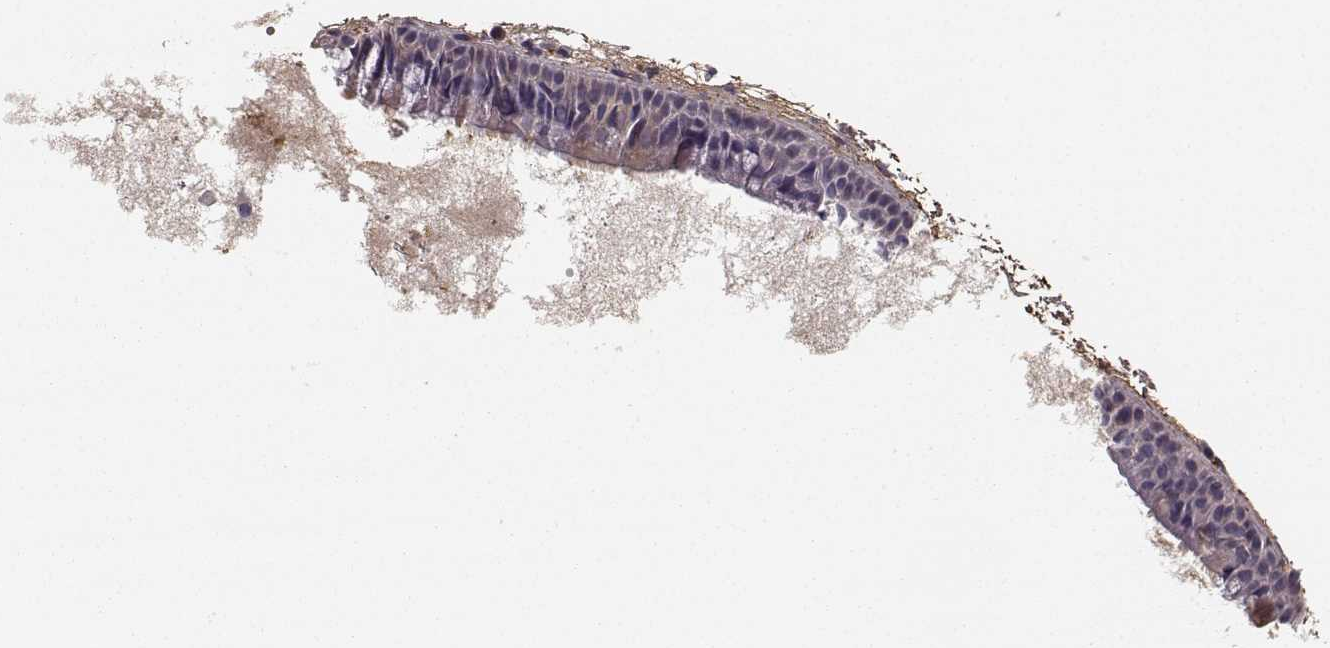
{"staining": {"intensity": "moderate", "quantity": "25%-75%", "location": "cytoplasmic/membranous"}, "tissue": "nasopharynx", "cell_type": "Respiratory epithelial cells", "image_type": "normal", "snomed": [{"axis": "morphology", "description": "Normal tissue, NOS"}, {"axis": "topography", "description": "Nasopharynx"}], "caption": "Respiratory epithelial cells demonstrate moderate cytoplasmic/membranous positivity in about 25%-75% of cells in unremarkable nasopharynx. (brown staining indicates protein expression, while blue staining denotes nuclei).", "gene": "WNT6", "patient": {"sex": "male", "age": 61}}